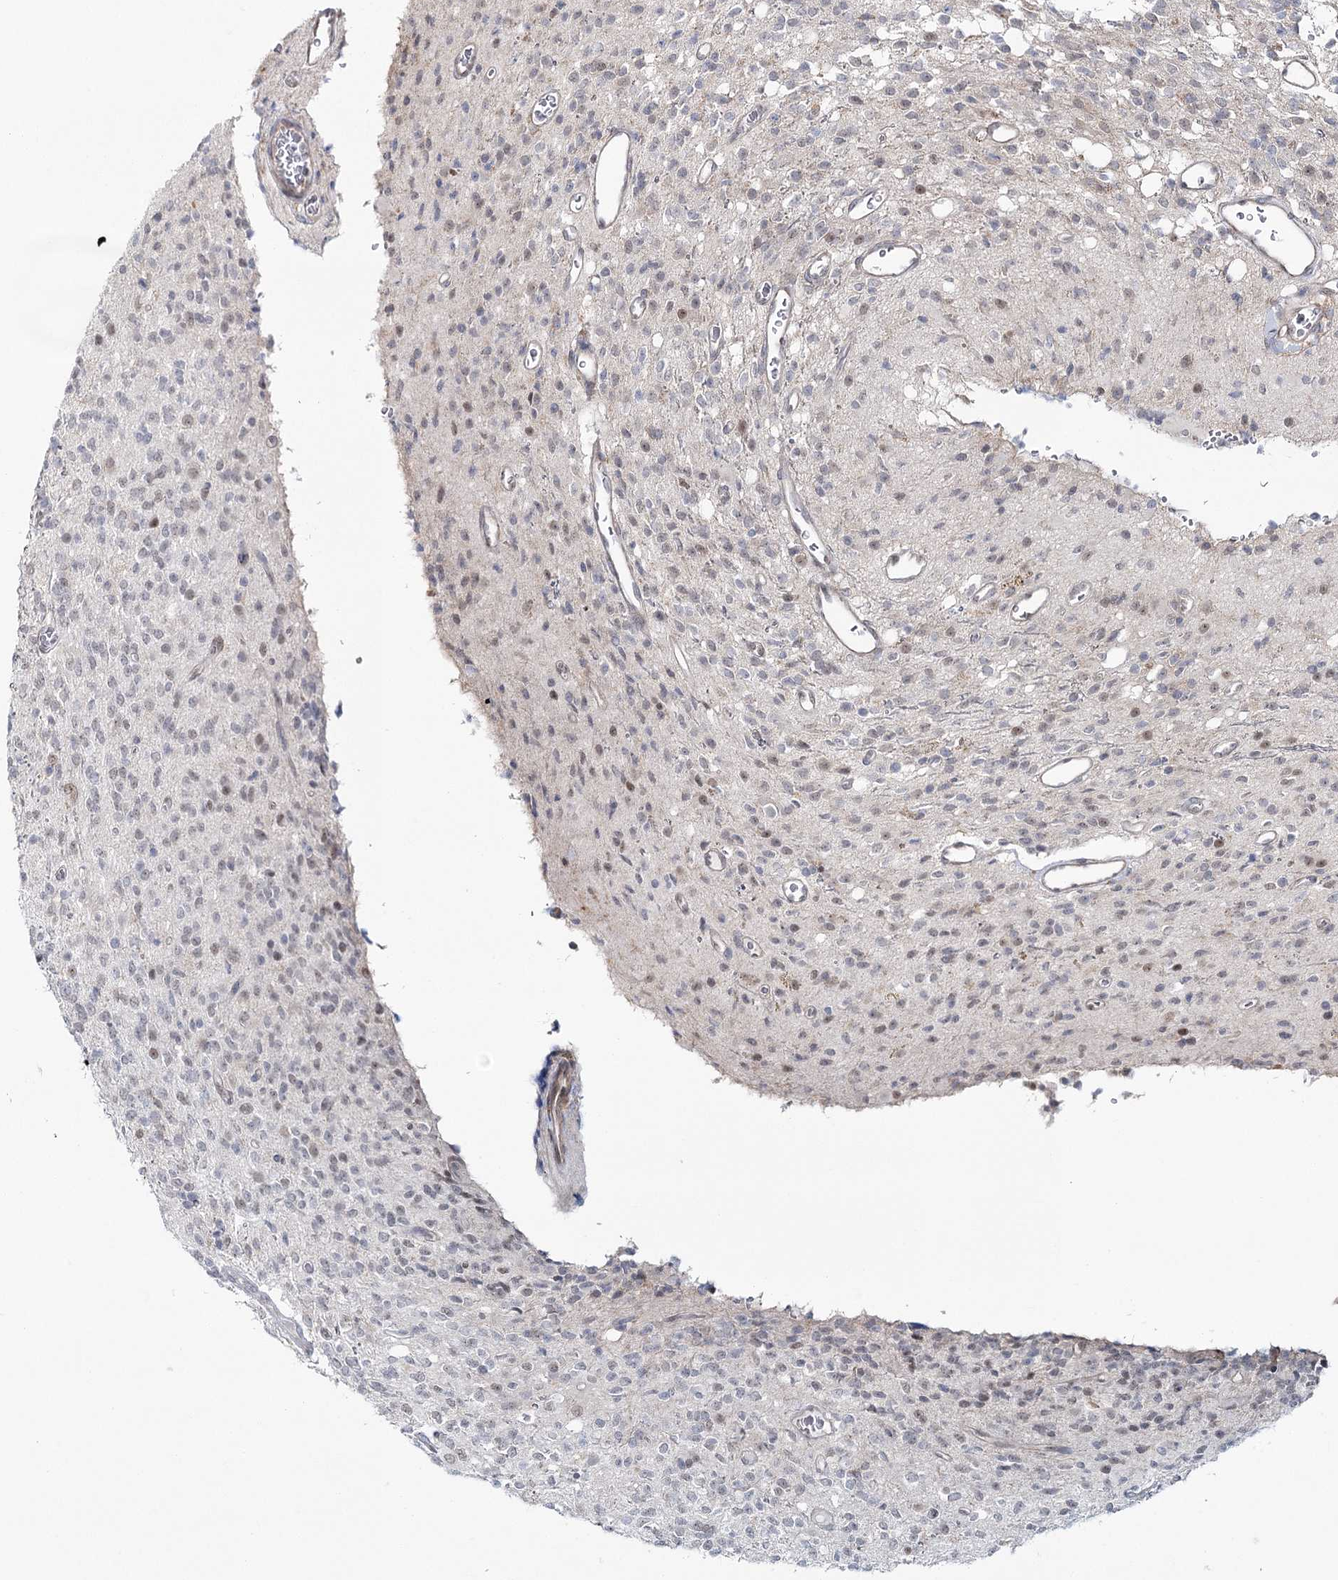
{"staining": {"intensity": "weak", "quantity": "<25%", "location": "nuclear"}, "tissue": "glioma", "cell_type": "Tumor cells", "image_type": "cancer", "snomed": [{"axis": "morphology", "description": "Glioma, malignant, High grade"}, {"axis": "topography", "description": "Brain"}], "caption": "Tumor cells are negative for protein expression in human glioma.", "gene": "ZC3H8", "patient": {"sex": "male", "age": 34}}